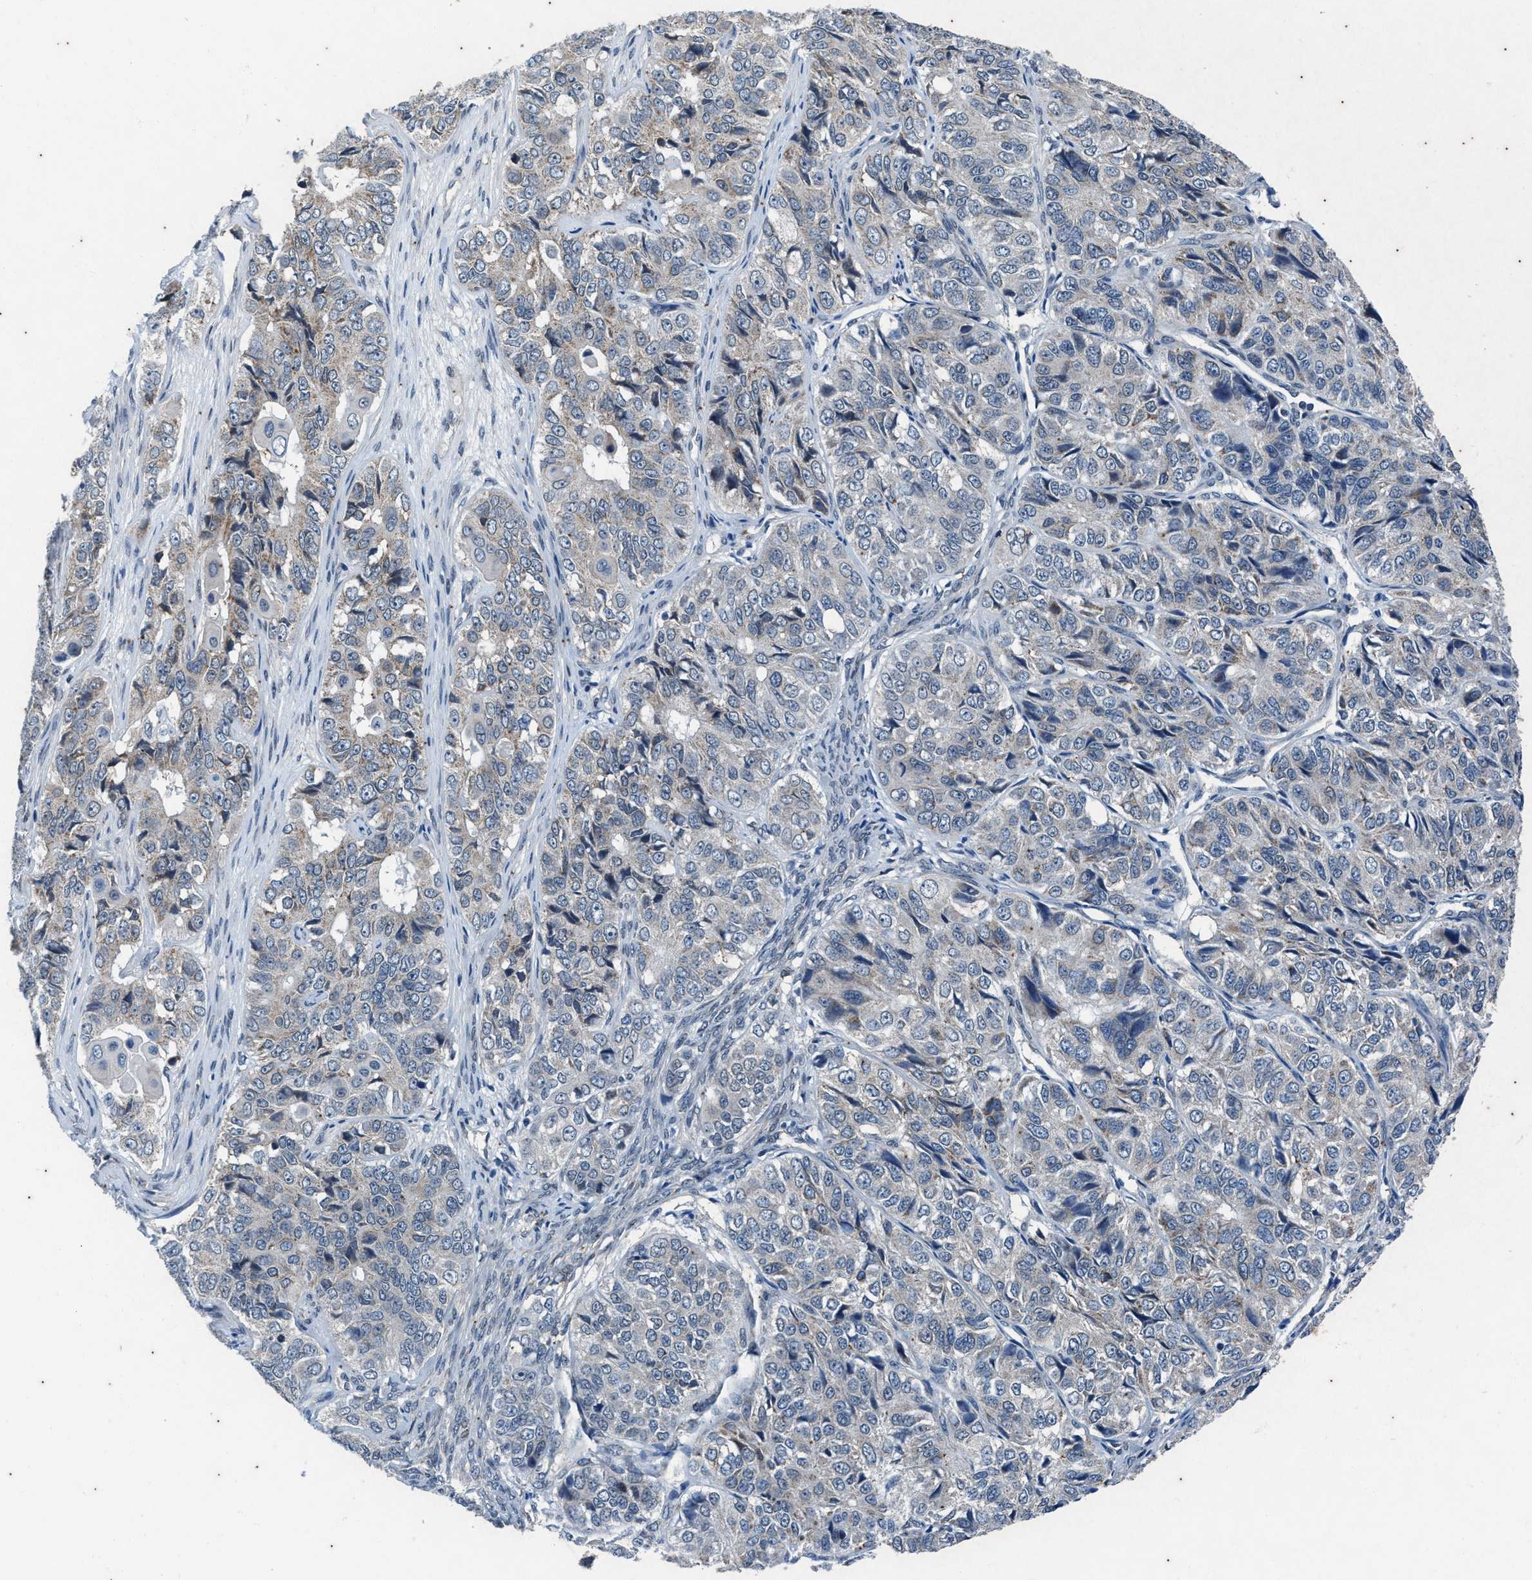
{"staining": {"intensity": "weak", "quantity": "<25%", "location": "cytoplasmic/membranous"}, "tissue": "ovarian cancer", "cell_type": "Tumor cells", "image_type": "cancer", "snomed": [{"axis": "morphology", "description": "Carcinoma, endometroid"}, {"axis": "topography", "description": "Ovary"}], "caption": "The micrograph exhibits no staining of tumor cells in ovarian cancer (endometroid carcinoma).", "gene": "KIF24", "patient": {"sex": "female", "age": 51}}